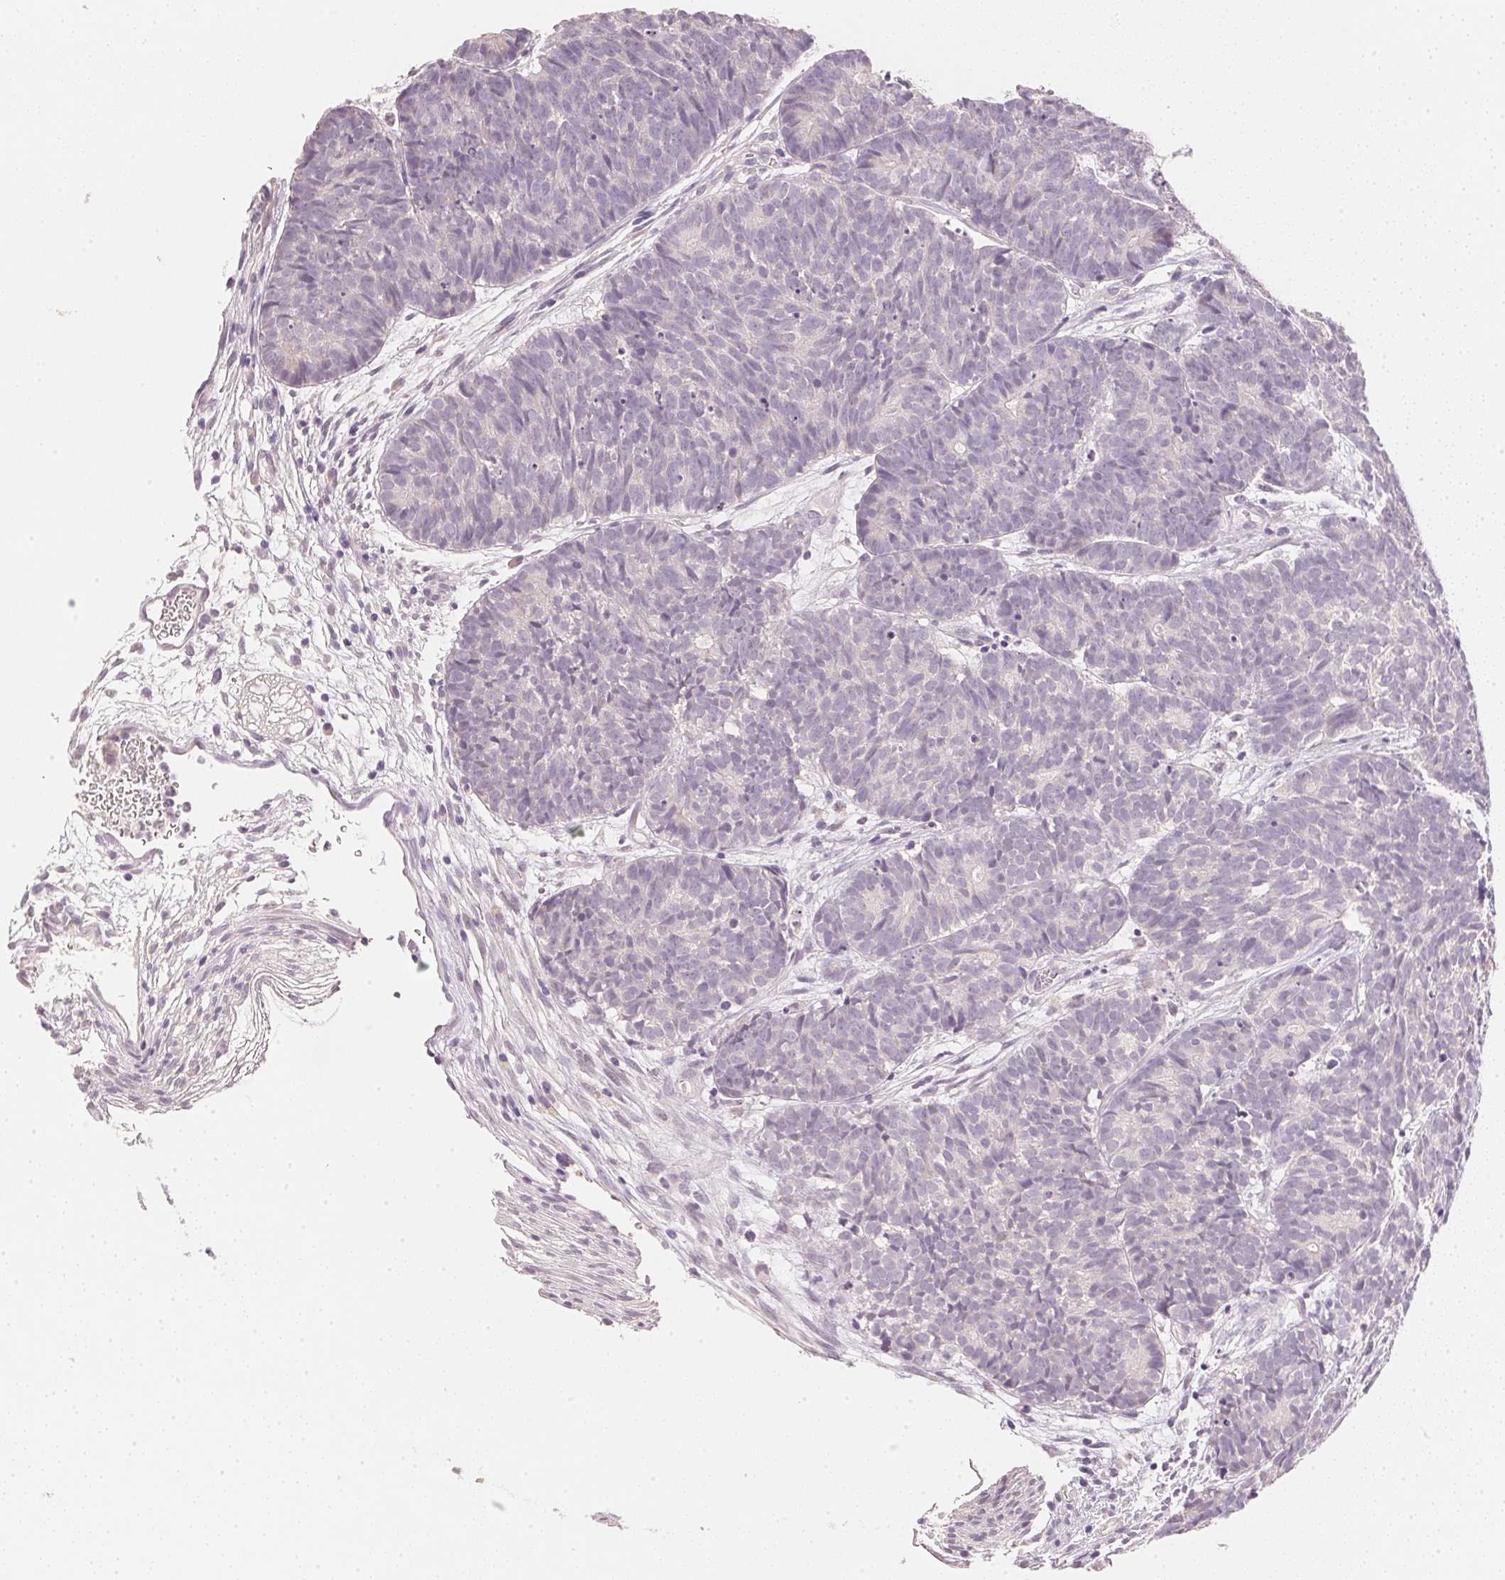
{"staining": {"intensity": "negative", "quantity": "none", "location": "none"}, "tissue": "head and neck cancer", "cell_type": "Tumor cells", "image_type": "cancer", "snomed": [{"axis": "morphology", "description": "Adenocarcinoma, NOS"}, {"axis": "topography", "description": "Head-Neck"}], "caption": "Image shows no protein positivity in tumor cells of head and neck cancer (adenocarcinoma) tissue.", "gene": "DHCR24", "patient": {"sex": "female", "age": 81}}